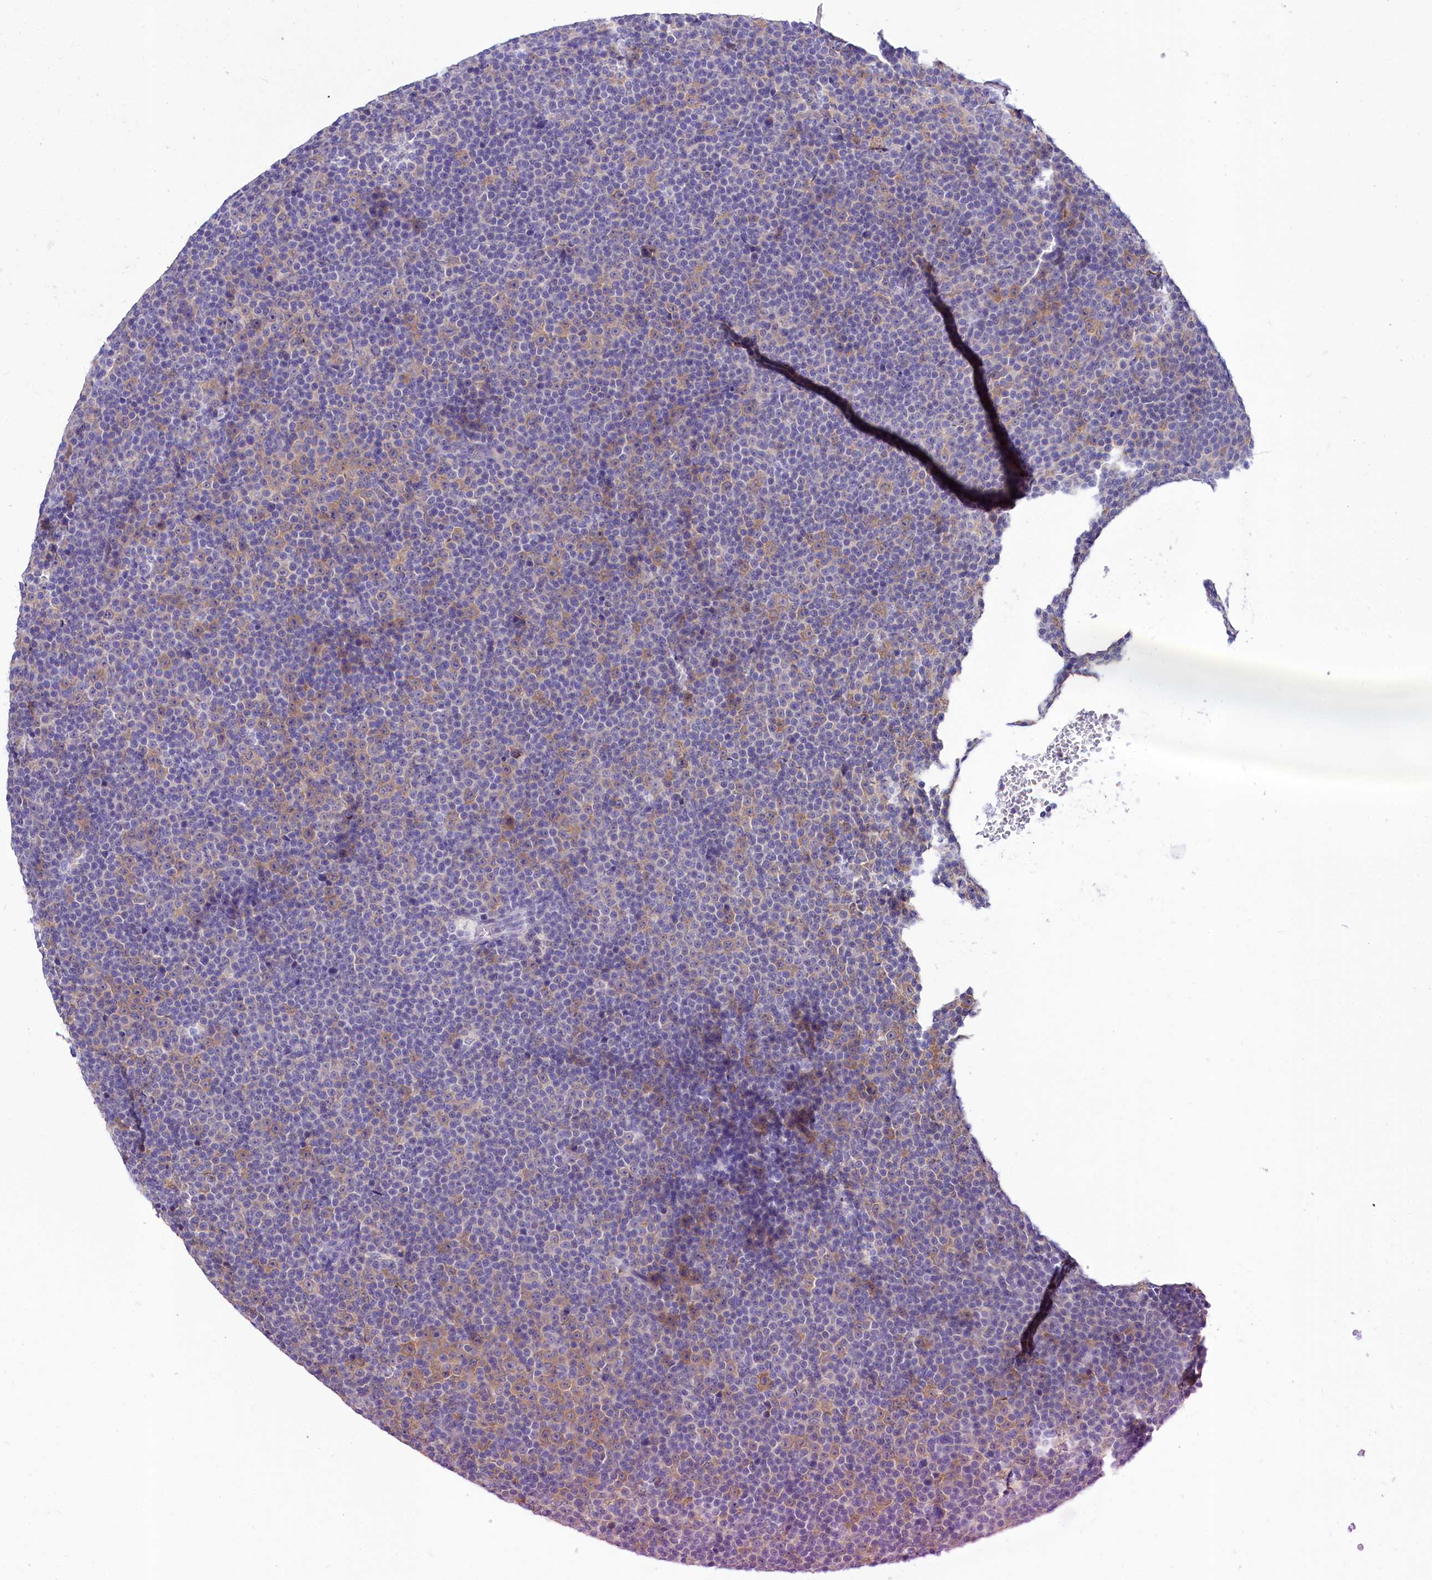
{"staining": {"intensity": "moderate", "quantity": "<25%", "location": "cytoplasmic/membranous"}, "tissue": "lymphoma", "cell_type": "Tumor cells", "image_type": "cancer", "snomed": [{"axis": "morphology", "description": "Malignant lymphoma, non-Hodgkin's type, Low grade"}, {"axis": "topography", "description": "Lymph node"}], "caption": "About <25% of tumor cells in human malignant lymphoma, non-Hodgkin's type (low-grade) reveal moderate cytoplasmic/membranous protein positivity as visualized by brown immunohistochemical staining.", "gene": "ABHD5", "patient": {"sex": "female", "age": 67}}